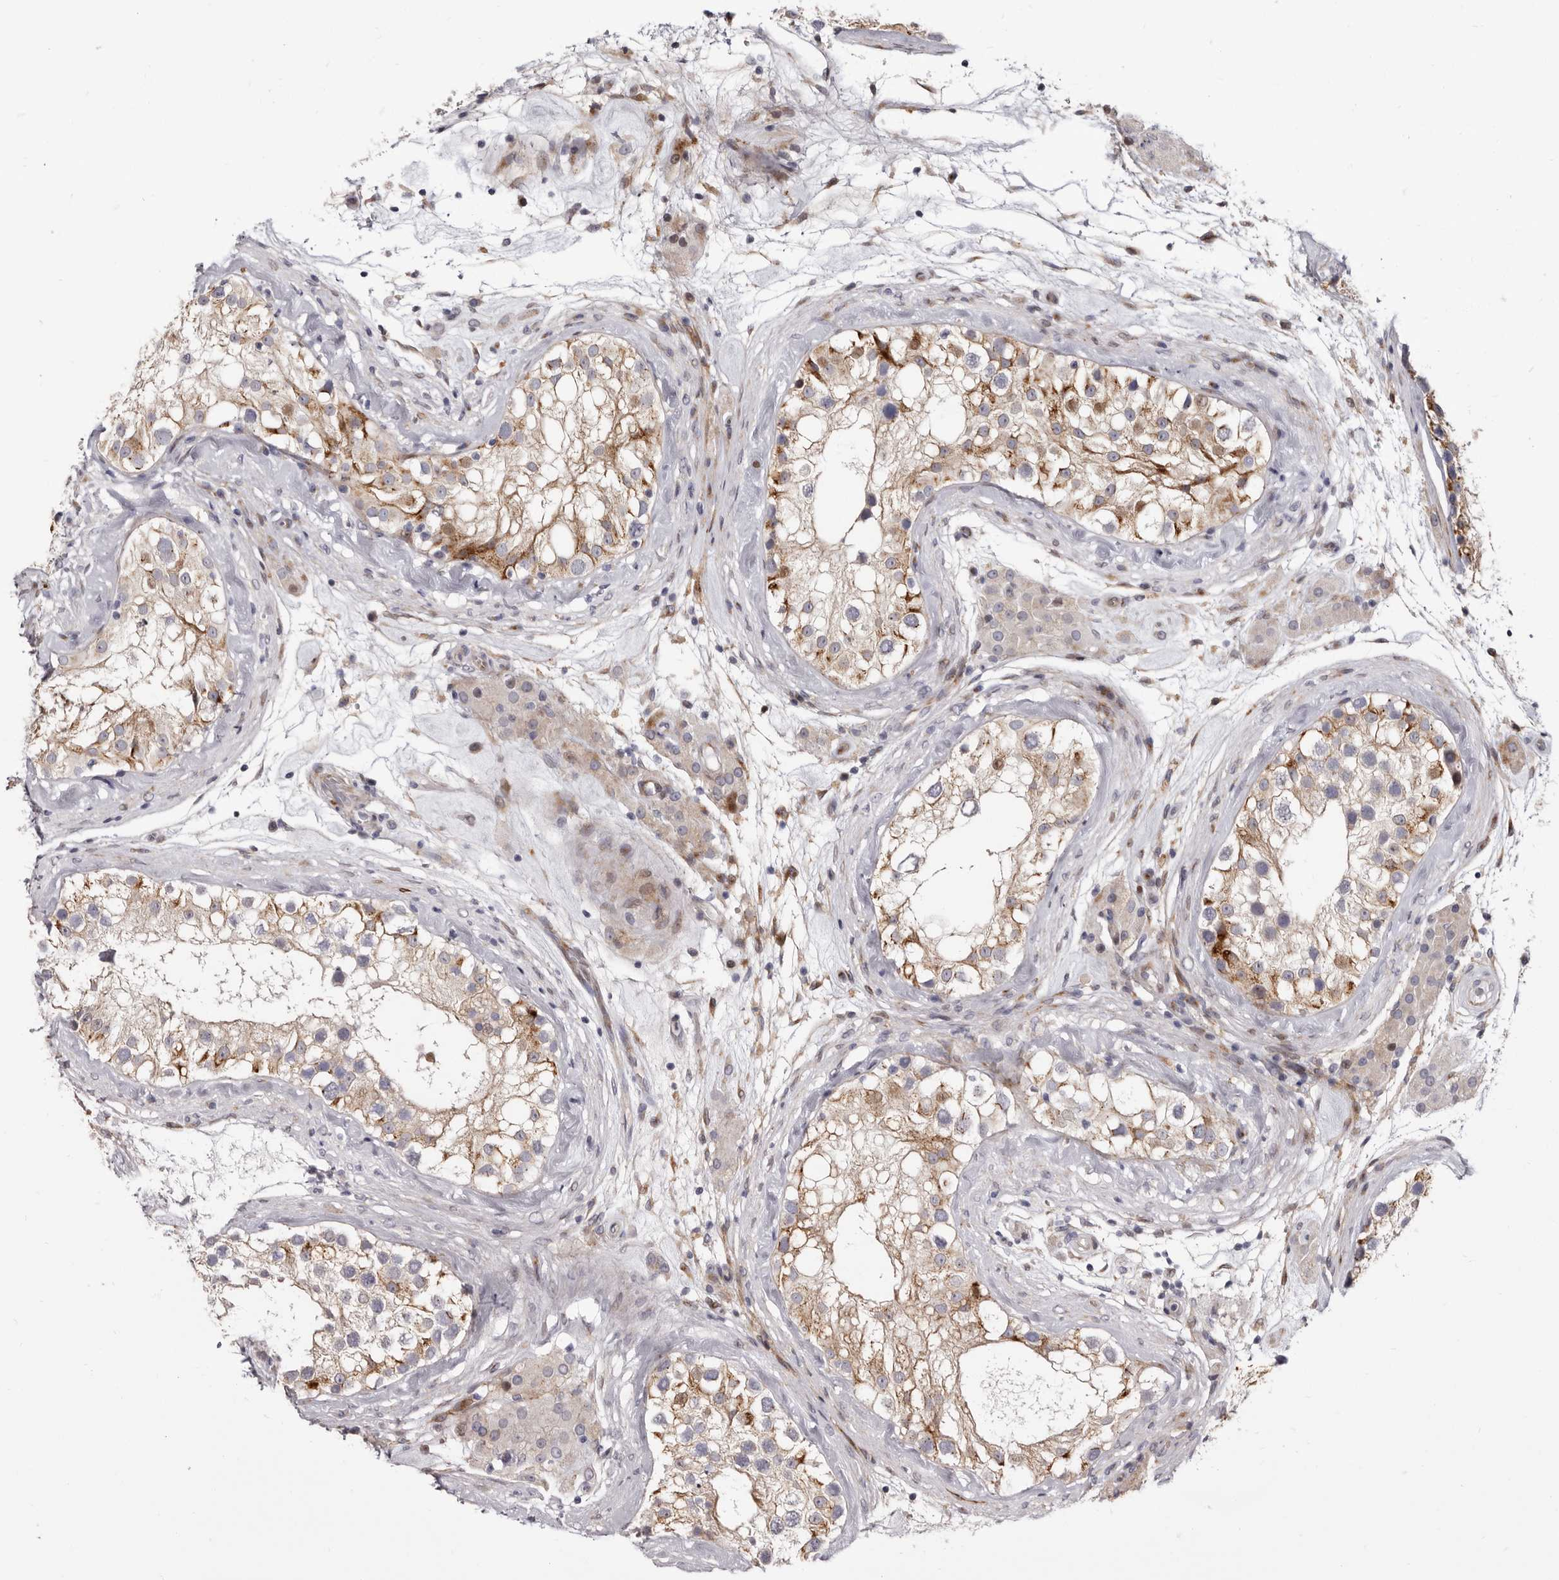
{"staining": {"intensity": "moderate", "quantity": ">75%", "location": "cytoplasmic/membranous"}, "tissue": "testis", "cell_type": "Cells in seminiferous ducts", "image_type": "normal", "snomed": [{"axis": "morphology", "description": "Normal tissue, NOS"}, {"axis": "topography", "description": "Testis"}], "caption": "This micrograph demonstrates immunohistochemistry (IHC) staining of normal human testis, with medium moderate cytoplasmic/membranous expression in approximately >75% of cells in seminiferous ducts.", "gene": "AIDA", "patient": {"sex": "male", "age": 46}}